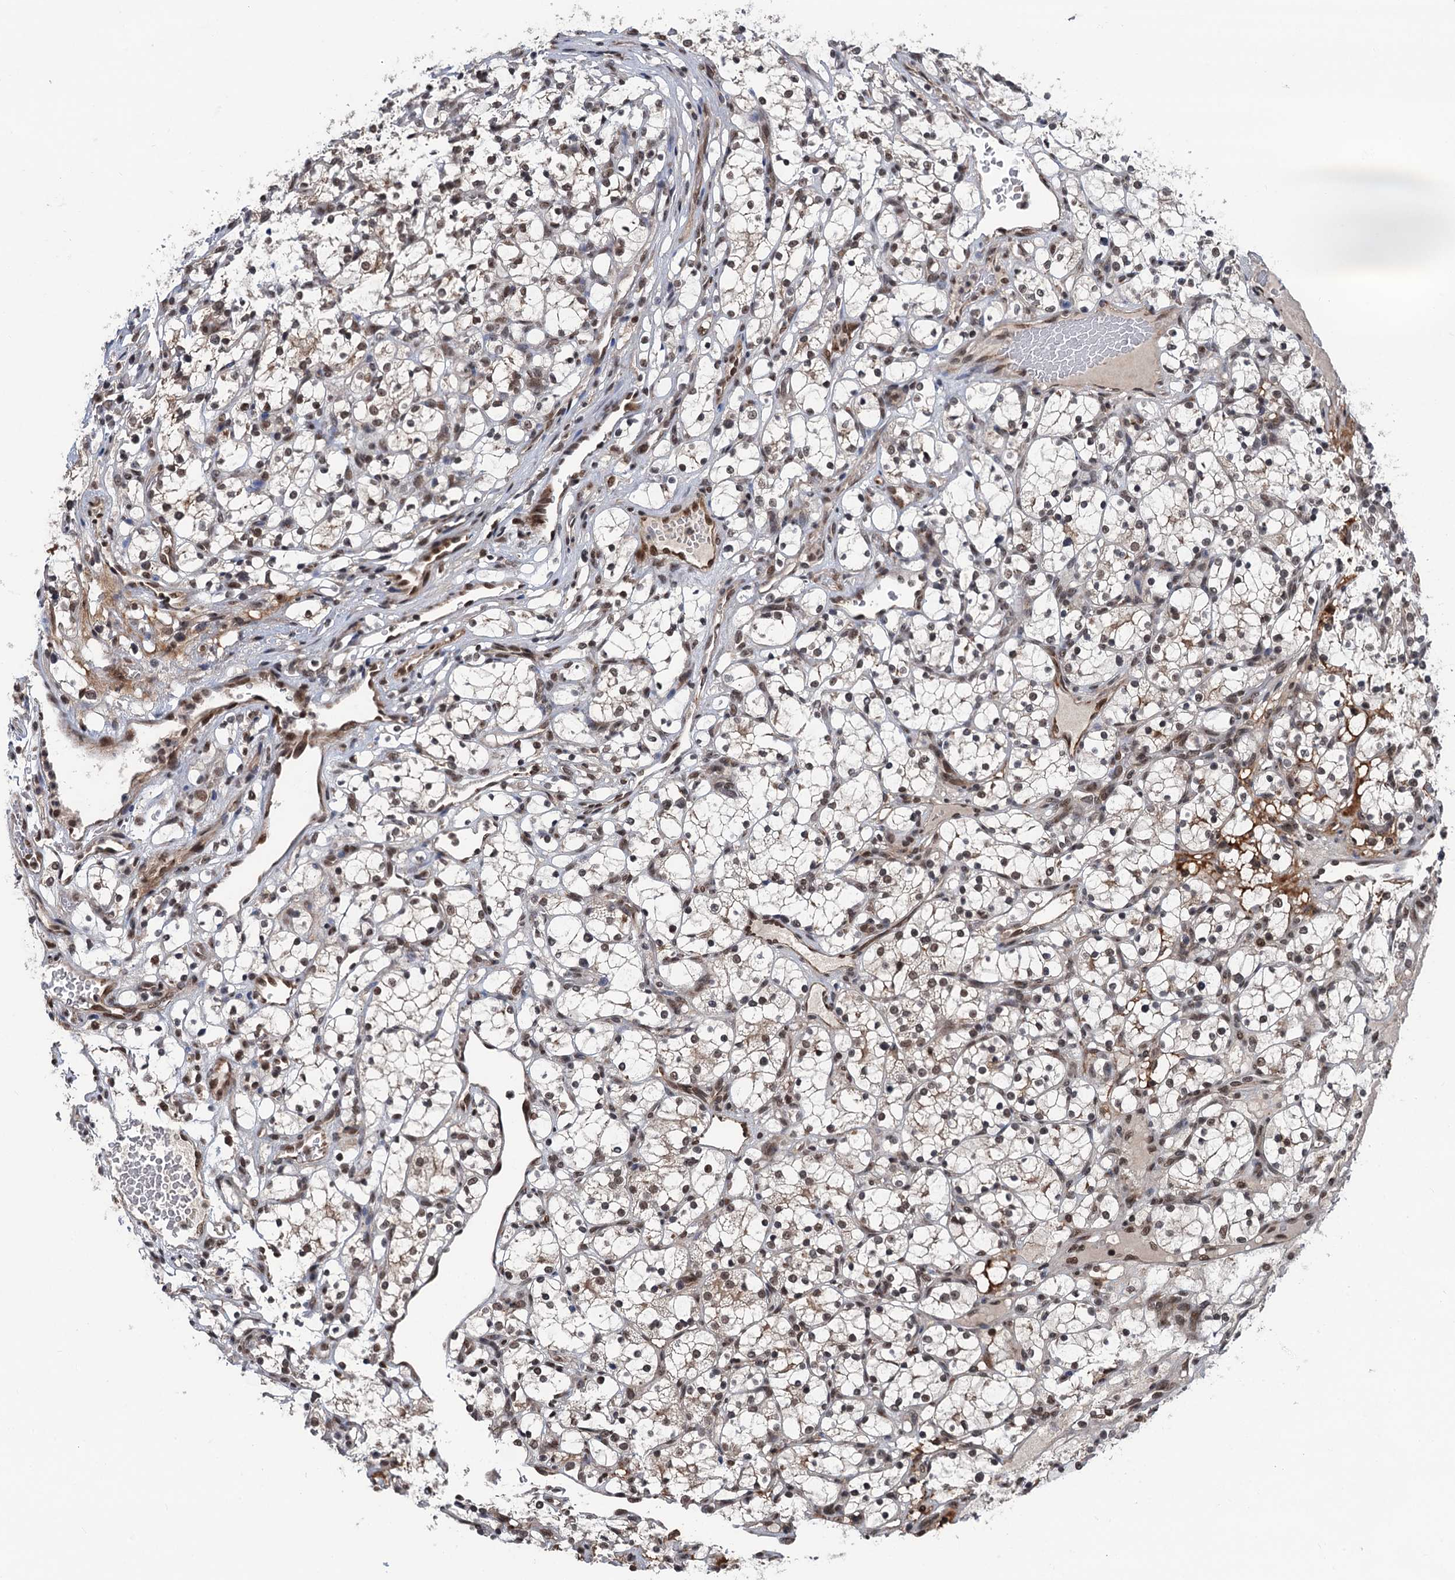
{"staining": {"intensity": "moderate", "quantity": "25%-75%", "location": "nuclear"}, "tissue": "renal cancer", "cell_type": "Tumor cells", "image_type": "cancer", "snomed": [{"axis": "morphology", "description": "Adenocarcinoma, NOS"}, {"axis": "topography", "description": "Kidney"}], "caption": "Immunohistochemical staining of human renal cancer (adenocarcinoma) shows medium levels of moderate nuclear protein staining in about 25%-75% of tumor cells.", "gene": "RASSF4", "patient": {"sex": "female", "age": 69}}